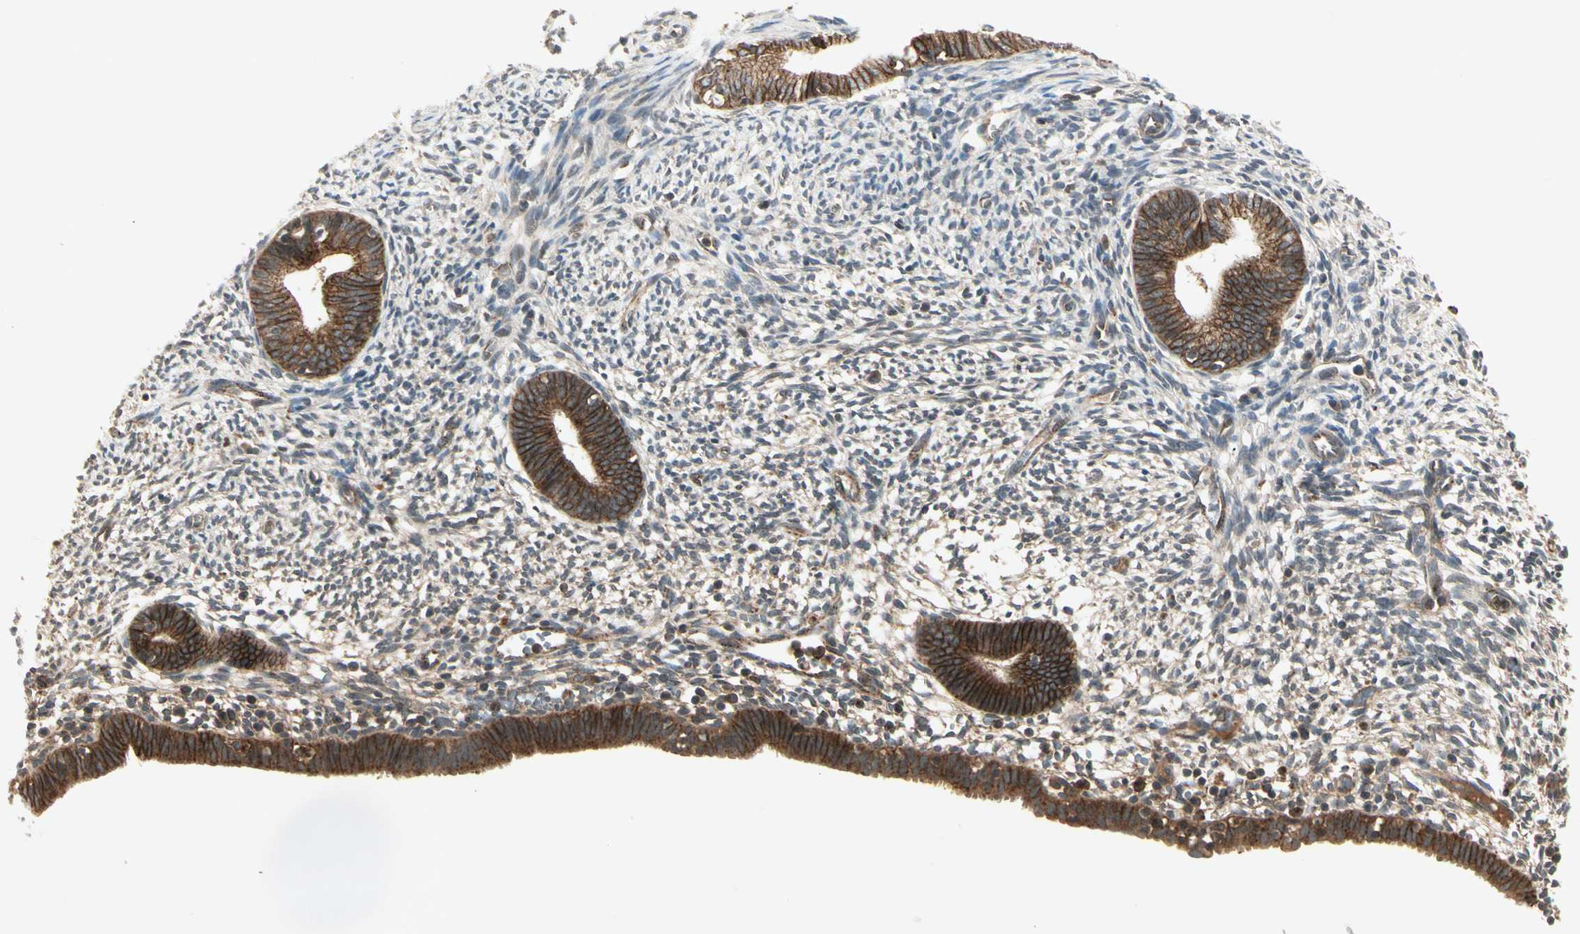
{"staining": {"intensity": "weak", "quantity": "<25%", "location": "cytoplasmic/membranous"}, "tissue": "endometrium", "cell_type": "Cells in endometrial stroma", "image_type": "normal", "snomed": [{"axis": "morphology", "description": "Normal tissue, NOS"}, {"axis": "morphology", "description": "Atrophy, NOS"}, {"axis": "topography", "description": "Uterus"}, {"axis": "topography", "description": "Endometrium"}], "caption": "The immunohistochemistry histopathology image has no significant staining in cells in endometrial stroma of endometrium.", "gene": "FLOT1", "patient": {"sex": "female", "age": 68}}